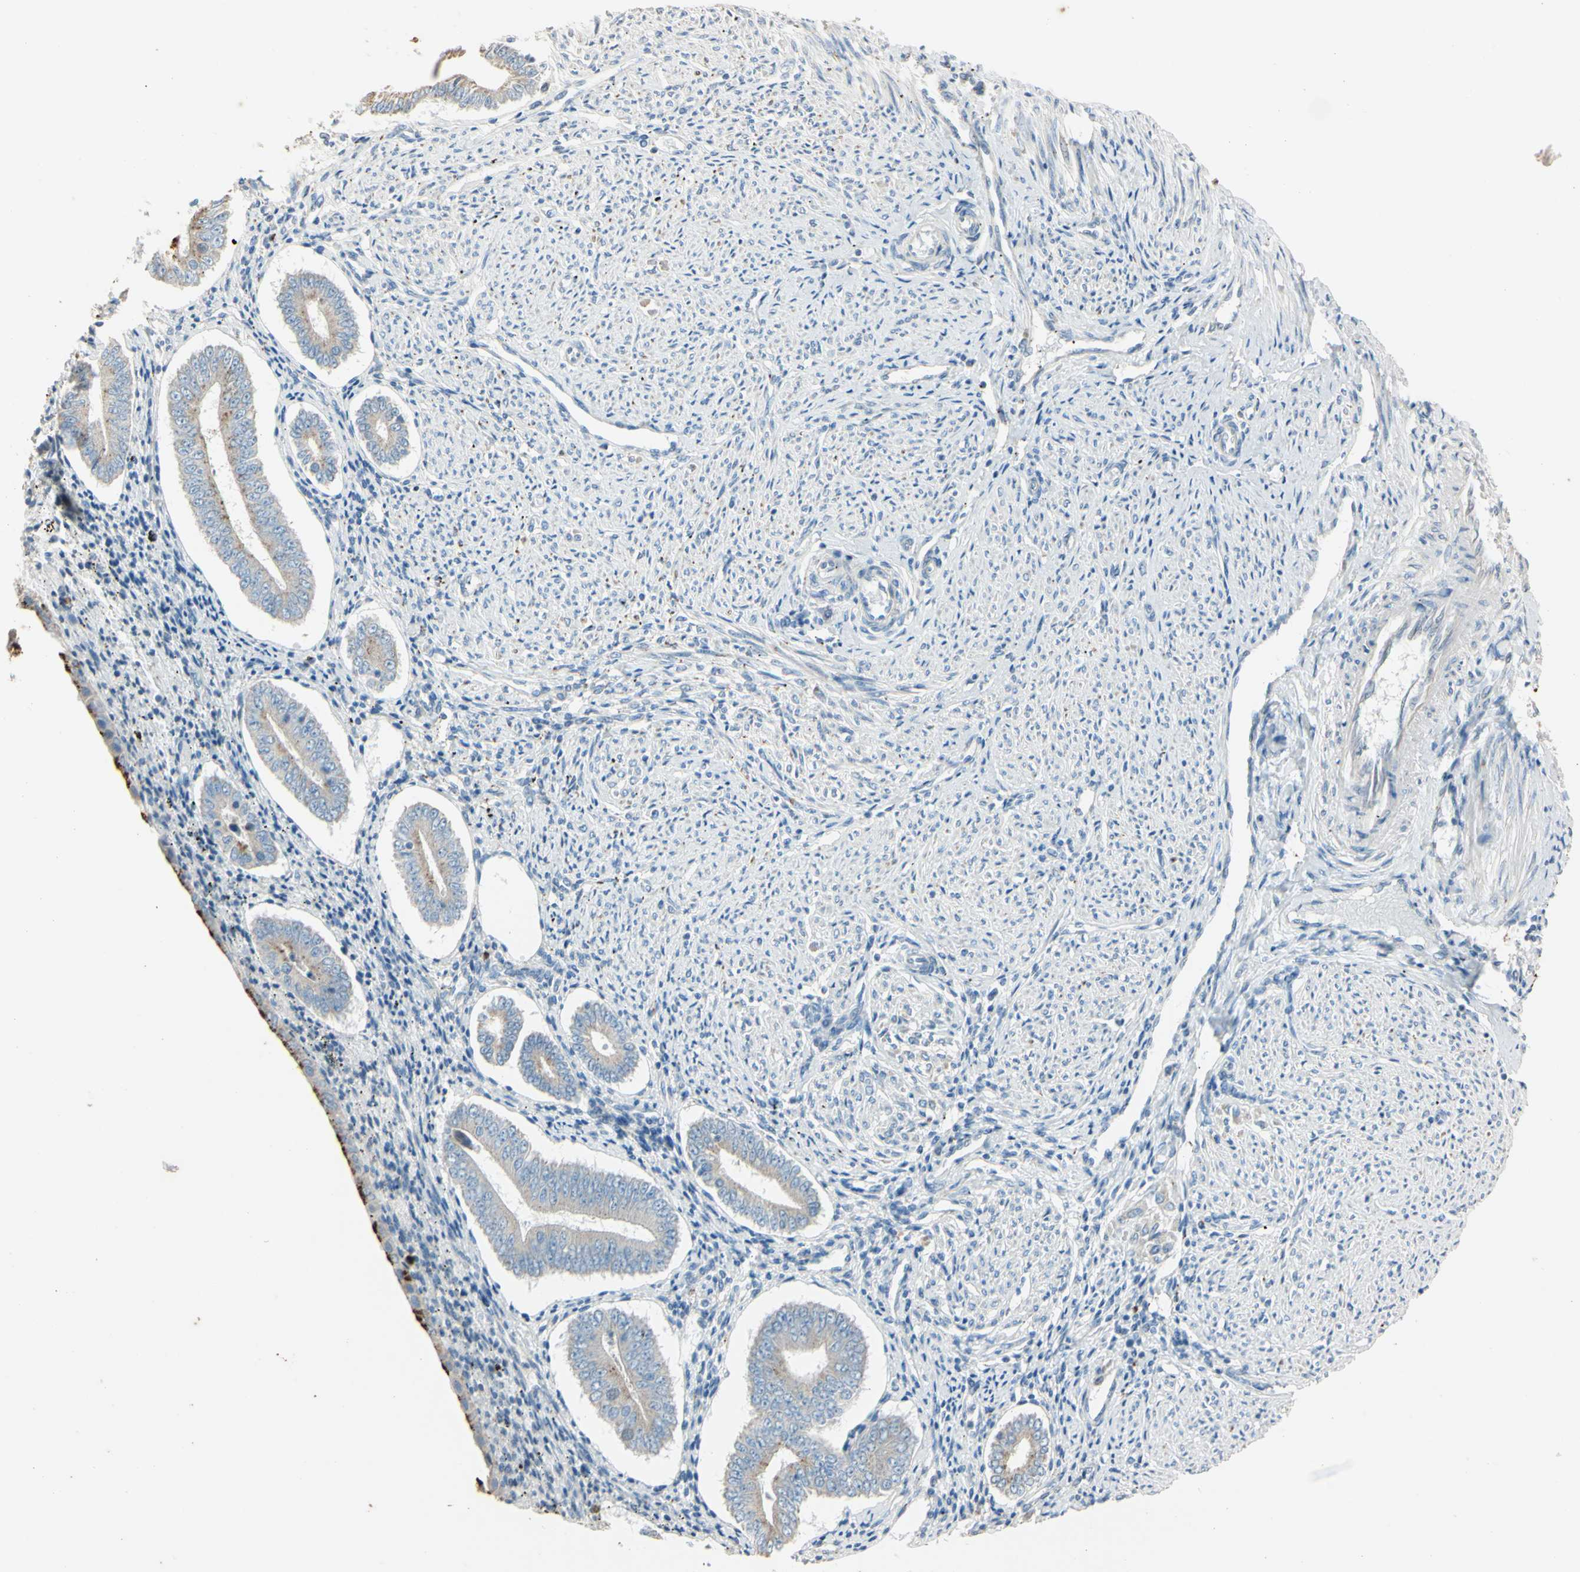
{"staining": {"intensity": "negative", "quantity": "none", "location": "none"}, "tissue": "endometrium", "cell_type": "Cells in endometrial stroma", "image_type": "normal", "snomed": [{"axis": "morphology", "description": "Normal tissue, NOS"}, {"axis": "topography", "description": "Endometrium"}], "caption": "IHC of unremarkable endometrium shows no positivity in cells in endometrial stroma.", "gene": "ANGPTL1", "patient": {"sex": "female", "age": 42}}